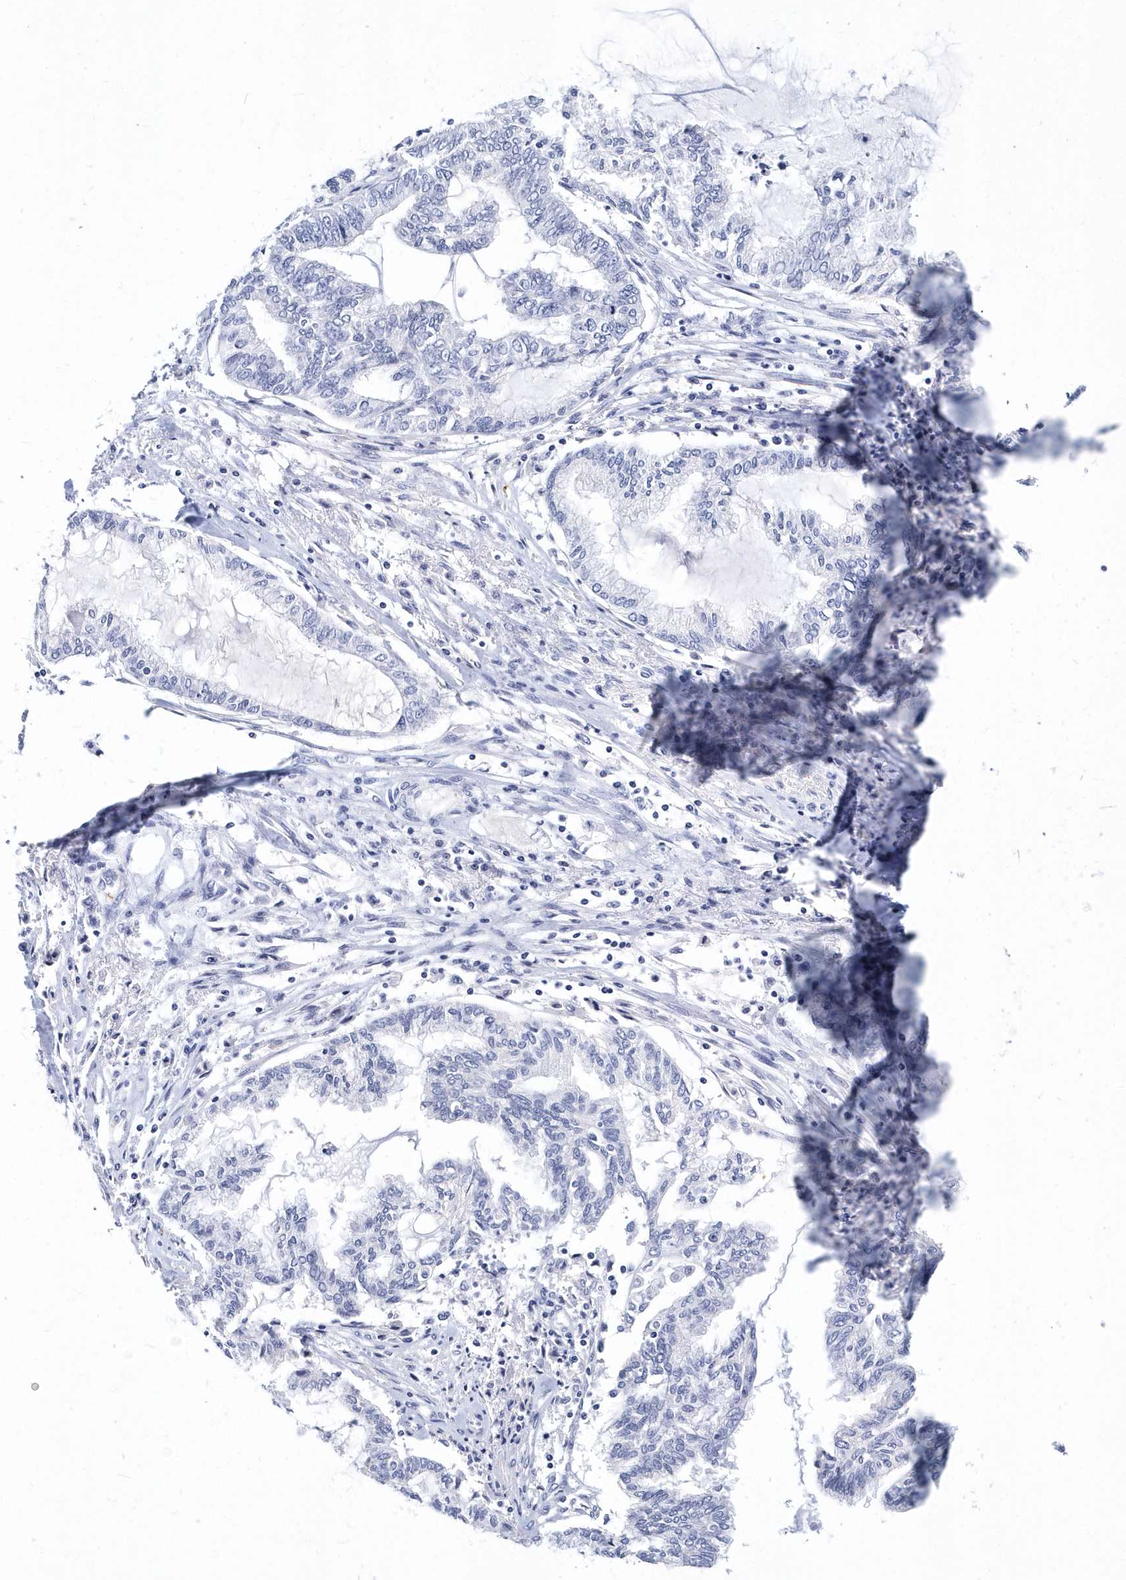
{"staining": {"intensity": "negative", "quantity": "none", "location": "none"}, "tissue": "endometrial cancer", "cell_type": "Tumor cells", "image_type": "cancer", "snomed": [{"axis": "morphology", "description": "Adenocarcinoma, NOS"}, {"axis": "topography", "description": "Endometrium"}], "caption": "Histopathology image shows no protein staining in tumor cells of endometrial adenocarcinoma tissue.", "gene": "ITGA2B", "patient": {"sex": "female", "age": 86}}